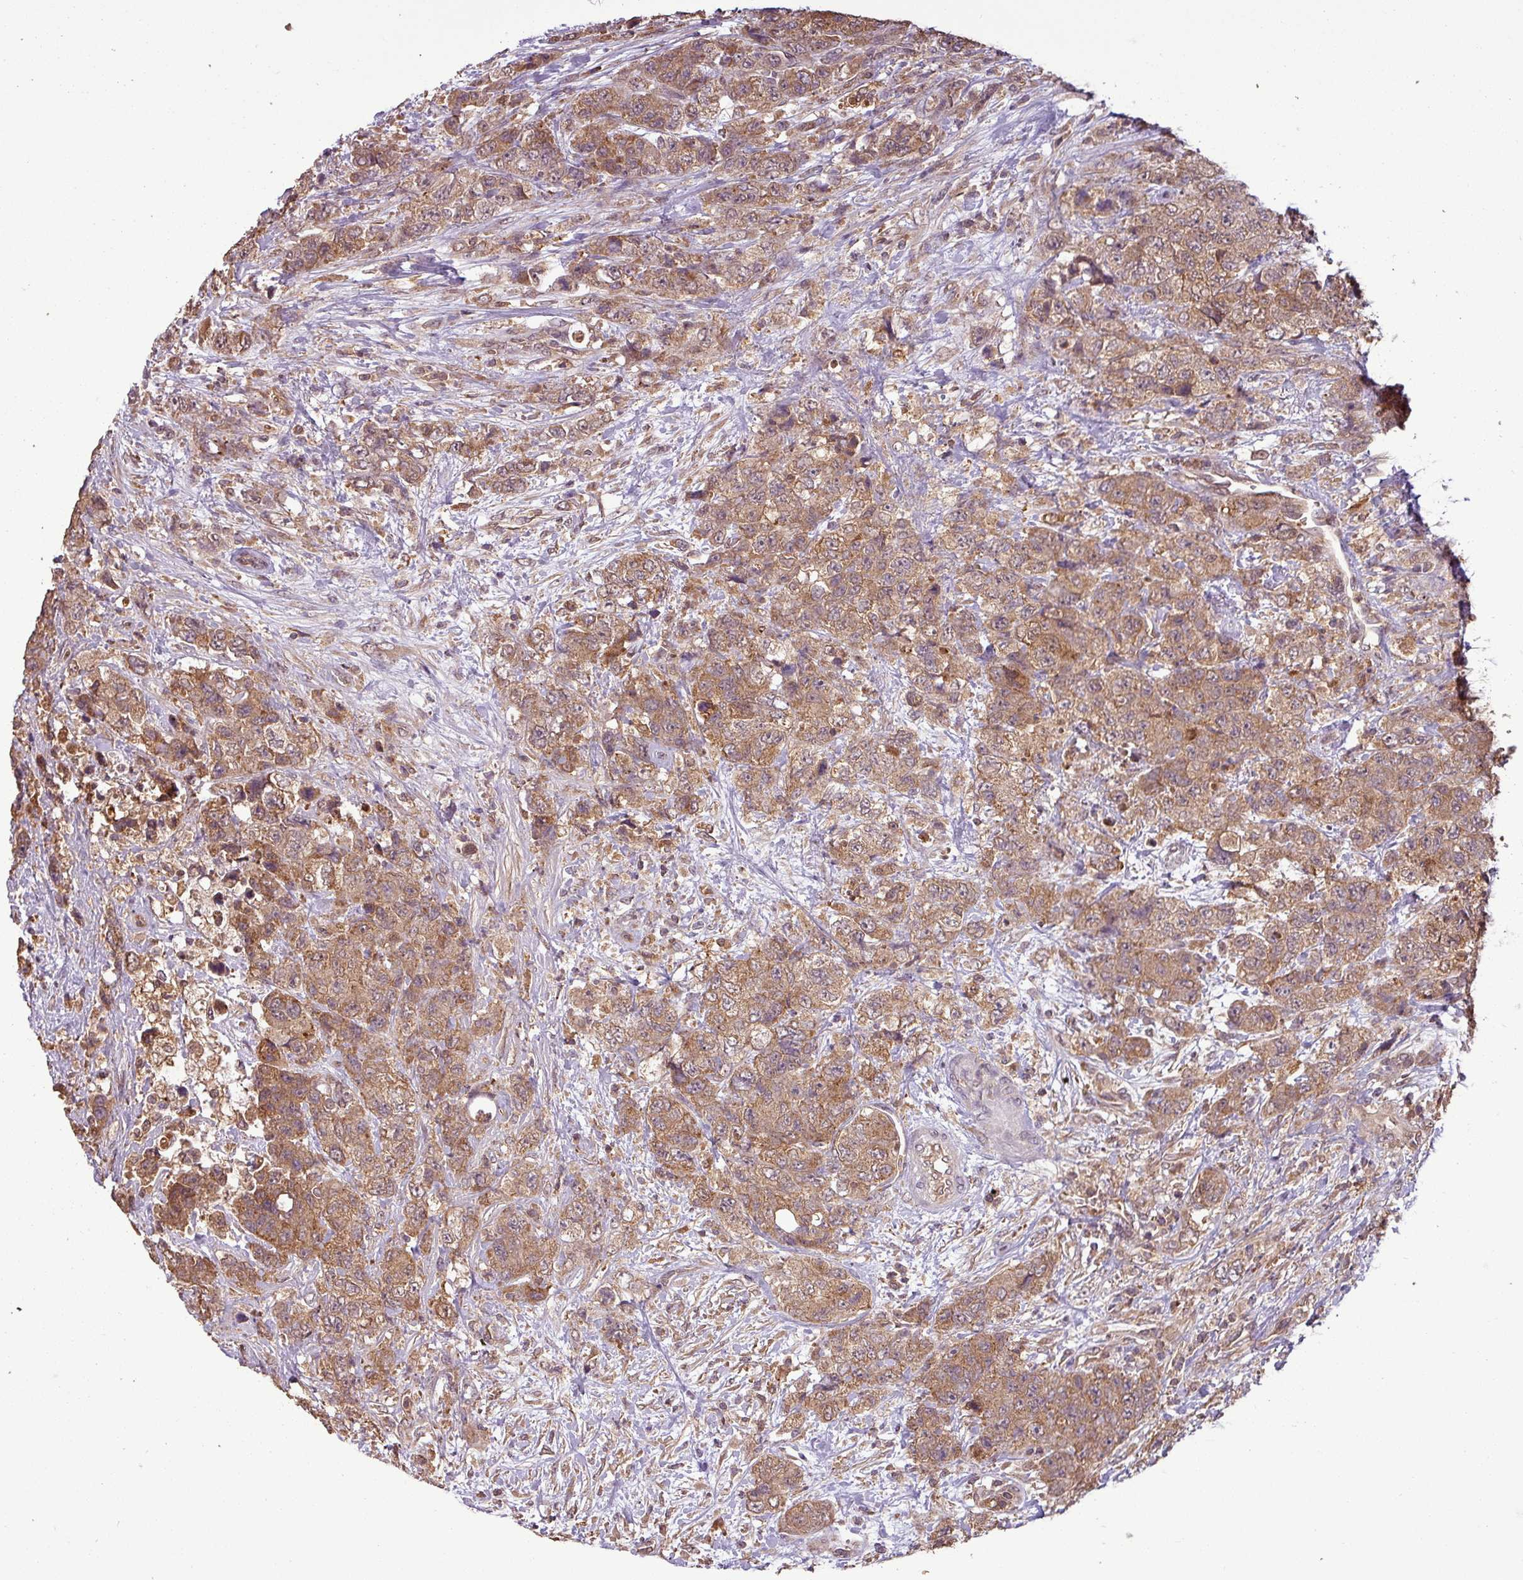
{"staining": {"intensity": "moderate", "quantity": ">75%", "location": "cytoplasmic/membranous"}, "tissue": "urothelial cancer", "cell_type": "Tumor cells", "image_type": "cancer", "snomed": [{"axis": "morphology", "description": "Urothelial carcinoma, High grade"}, {"axis": "topography", "description": "Urinary bladder"}], "caption": "Immunohistochemical staining of human high-grade urothelial carcinoma displays medium levels of moderate cytoplasmic/membranous protein staining in approximately >75% of tumor cells. The staining was performed using DAB, with brown indicating positive protein expression. Nuclei are stained blue with hematoxylin.", "gene": "NT5C3A", "patient": {"sex": "female", "age": 78}}